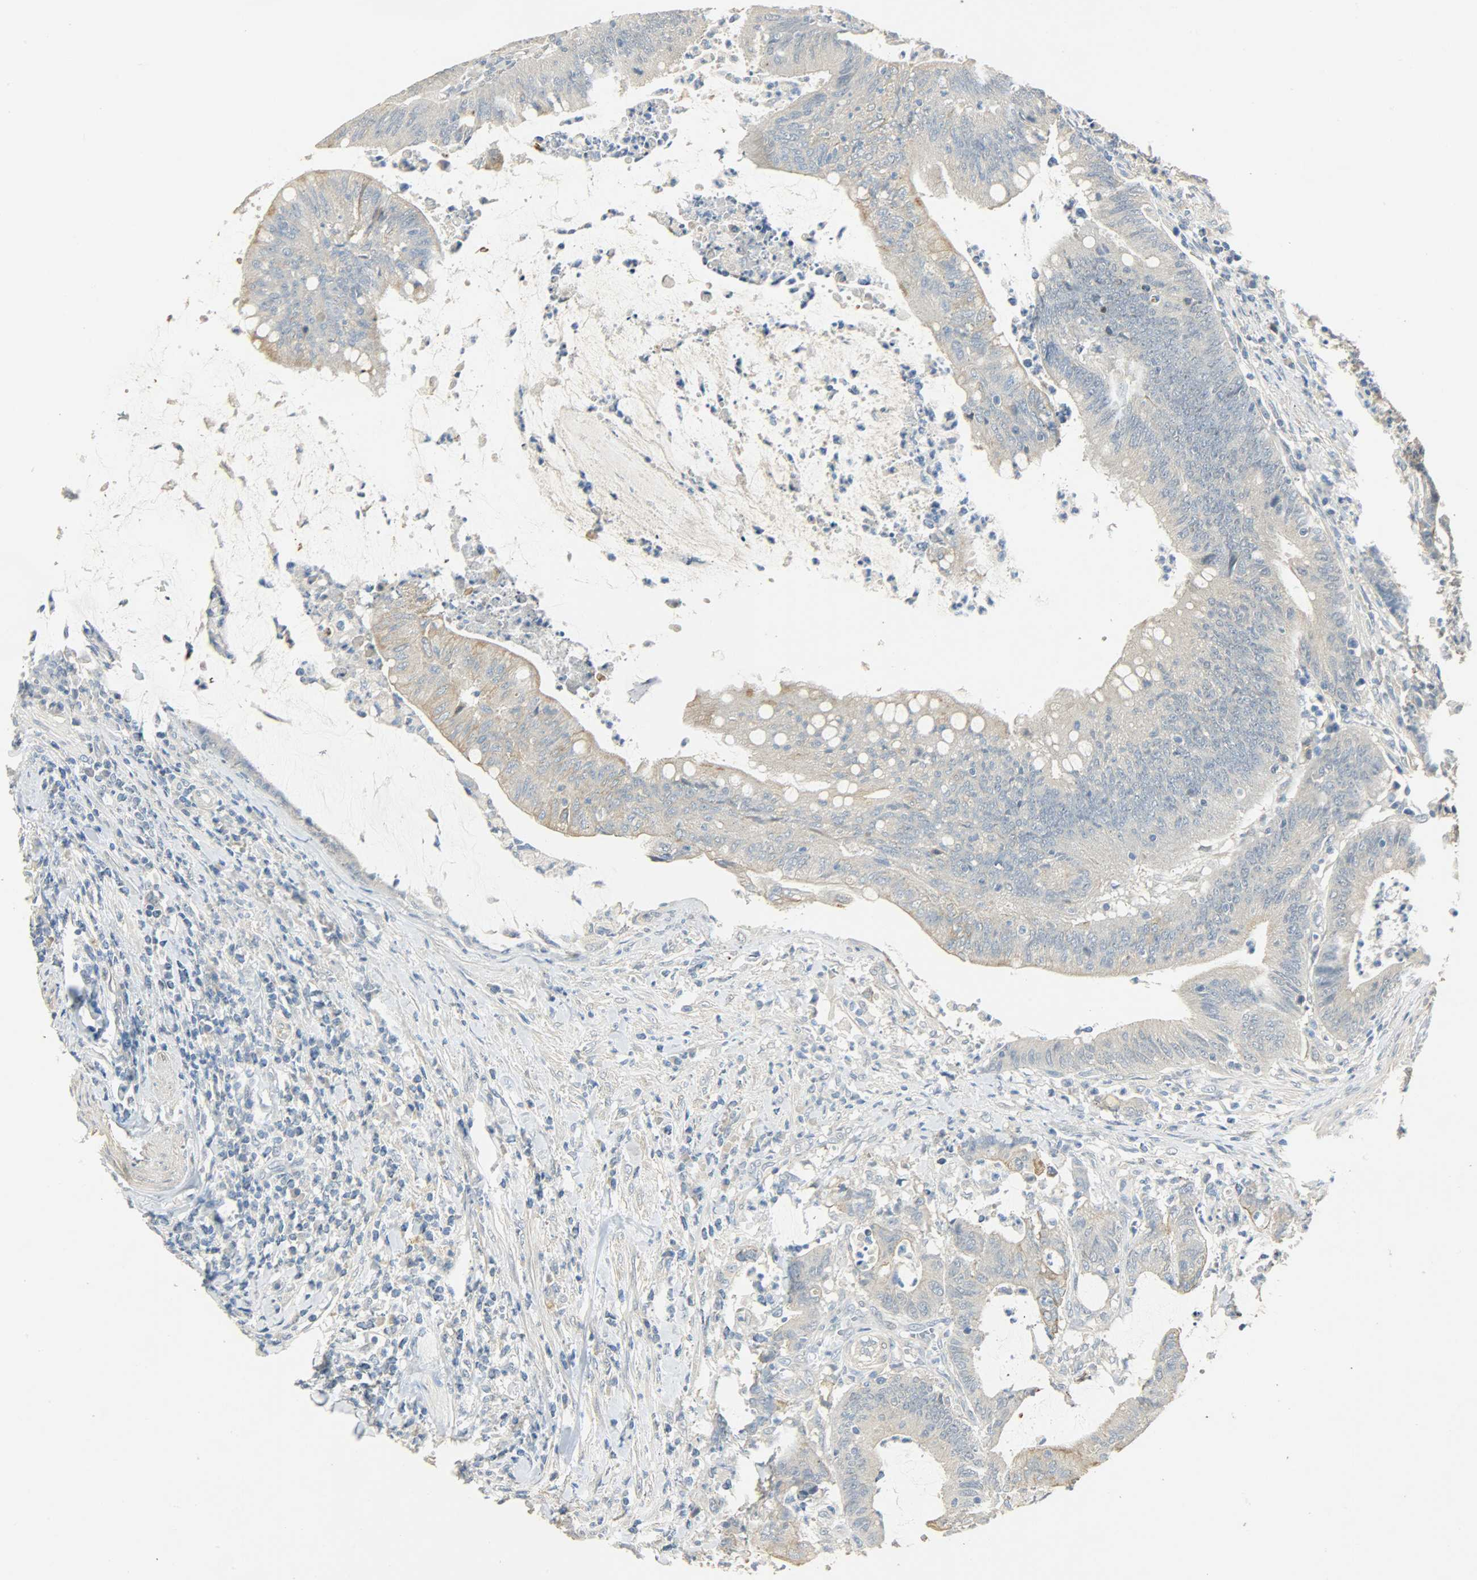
{"staining": {"intensity": "moderate", "quantity": "<25%", "location": "cytoplasmic/membranous"}, "tissue": "colorectal cancer", "cell_type": "Tumor cells", "image_type": "cancer", "snomed": [{"axis": "morphology", "description": "Adenocarcinoma, NOS"}, {"axis": "topography", "description": "Rectum"}], "caption": "Colorectal cancer stained with a brown dye demonstrates moderate cytoplasmic/membranous positive expression in about <25% of tumor cells.", "gene": "USP13", "patient": {"sex": "female", "age": 66}}